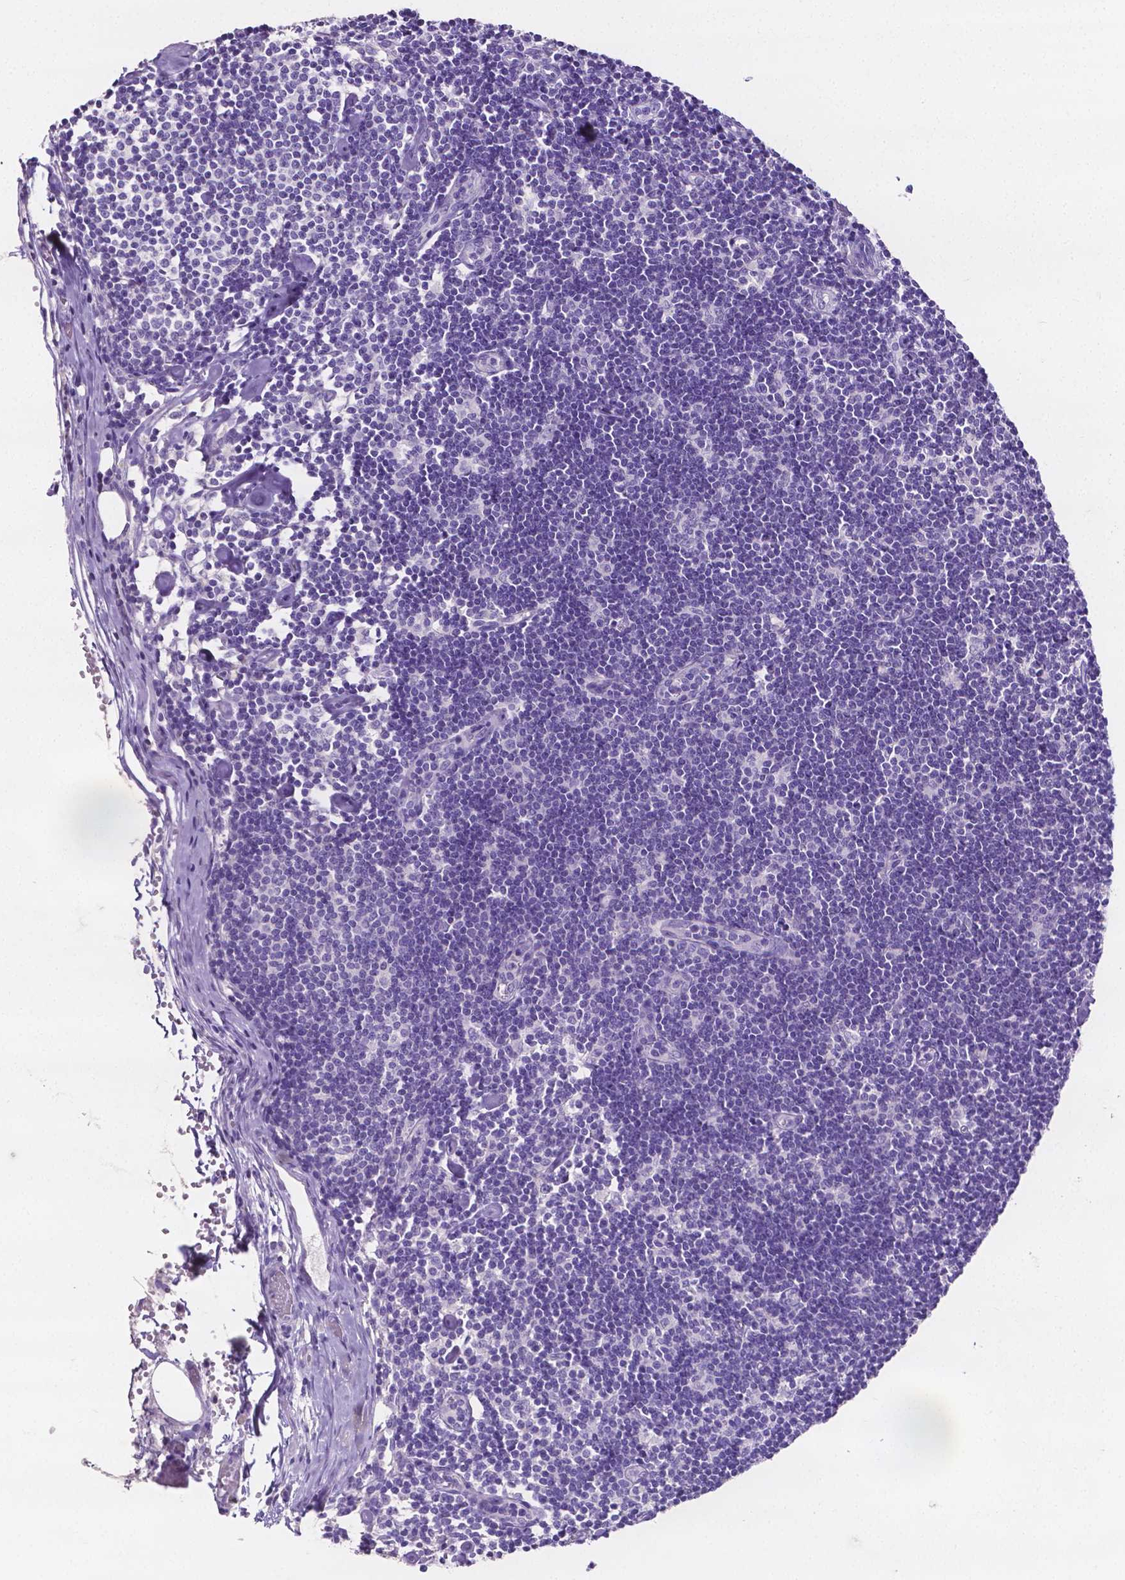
{"staining": {"intensity": "negative", "quantity": "none", "location": "none"}, "tissue": "lymph node", "cell_type": "Germinal center cells", "image_type": "normal", "snomed": [{"axis": "morphology", "description": "Normal tissue, NOS"}, {"axis": "topography", "description": "Lymph node"}], "caption": "Image shows no protein positivity in germinal center cells of benign lymph node. Brightfield microscopy of IHC stained with DAB (brown) and hematoxylin (blue), captured at high magnification.", "gene": "SLC22A2", "patient": {"sex": "female", "age": 42}}